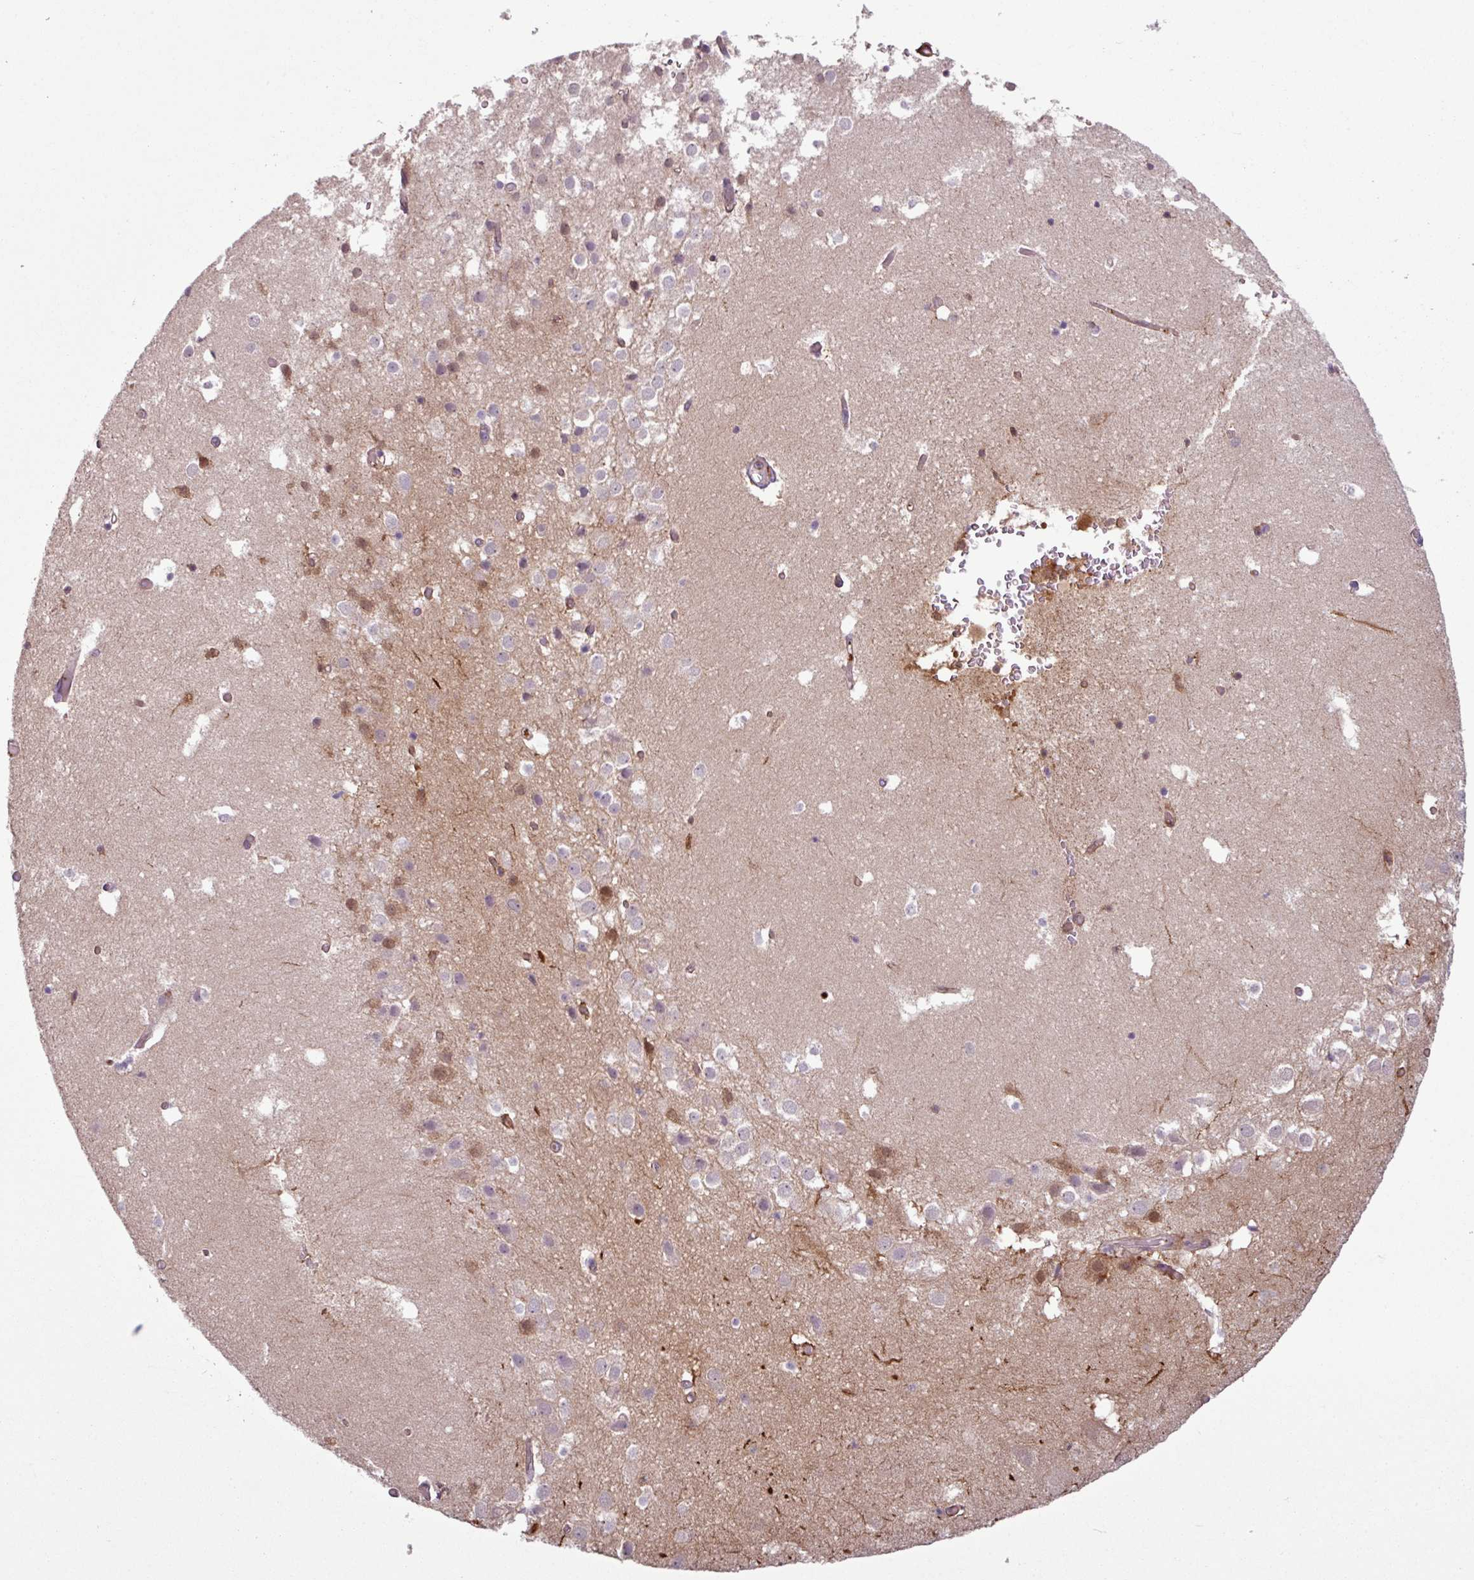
{"staining": {"intensity": "negative", "quantity": "none", "location": "none"}, "tissue": "hippocampus", "cell_type": "Glial cells", "image_type": "normal", "snomed": [{"axis": "morphology", "description": "Normal tissue, NOS"}, {"axis": "topography", "description": "Hippocampus"}], "caption": "The immunohistochemistry micrograph has no significant staining in glial cells of hippocampus.", "gene": "C4A", "patient": {"sex": "female", "age": 52}}